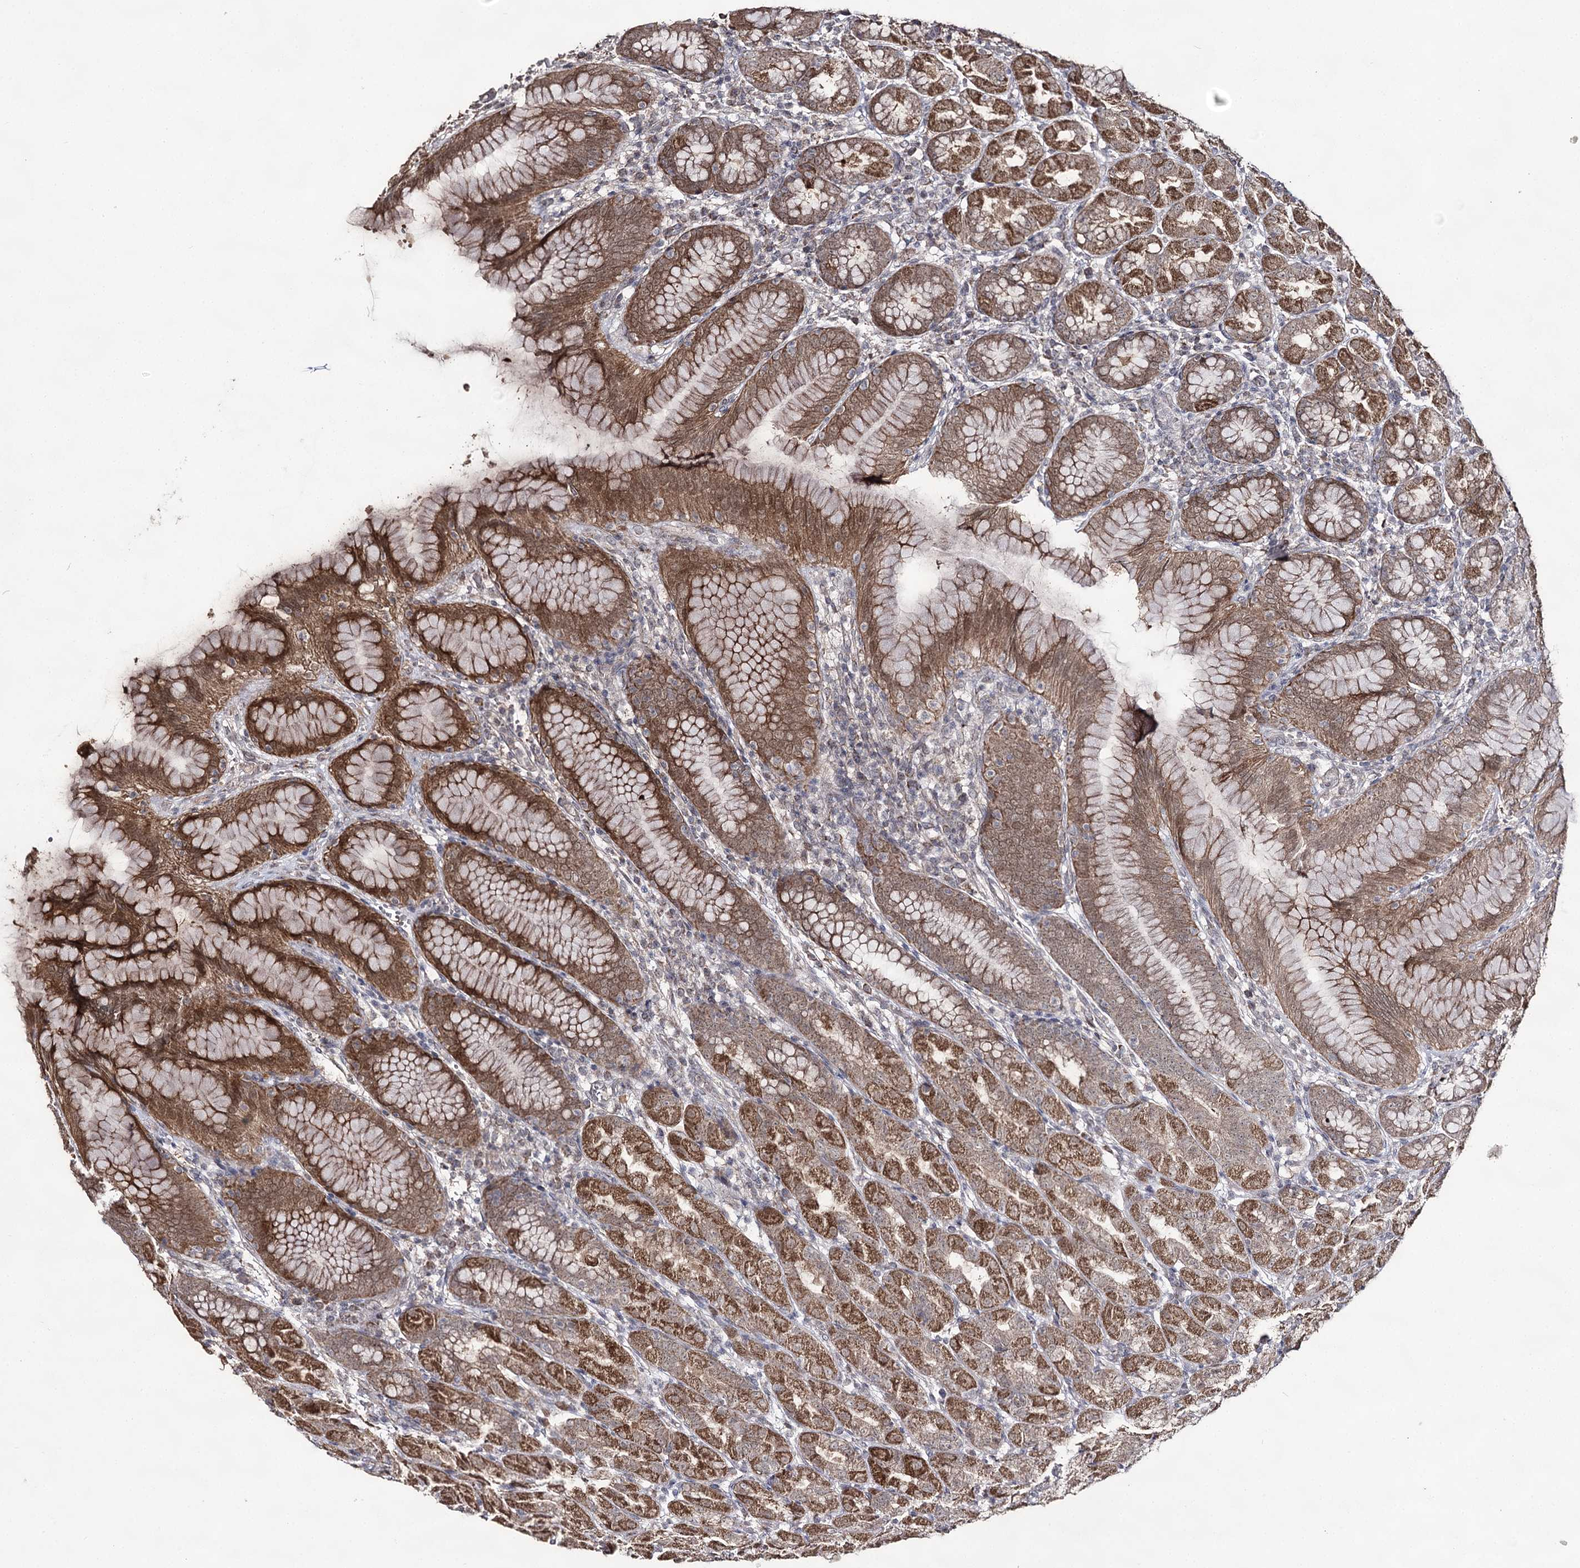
{"staining": {"intensity": "strong", "quantity": ">75%", "location": "cytoplasmic/membranous,nuclear"}, "tissue": "stomach", "cell_type": "Glandular cells", "image_type": "normal", "snomed": [{"axis": "morphology", "description": "Normal tissue, NOS"}, {"axis": "topography", "description": "Stomach"}], "caption": "Approximately >75% of glandular cells in unremarkable human stomach show strong cytoplasmic/membranous,nuclear protein expression as visualized by brown immunohistochemical staining.", "gene": "ACTR6", "patient": {"sex": "female", "age": 79}}